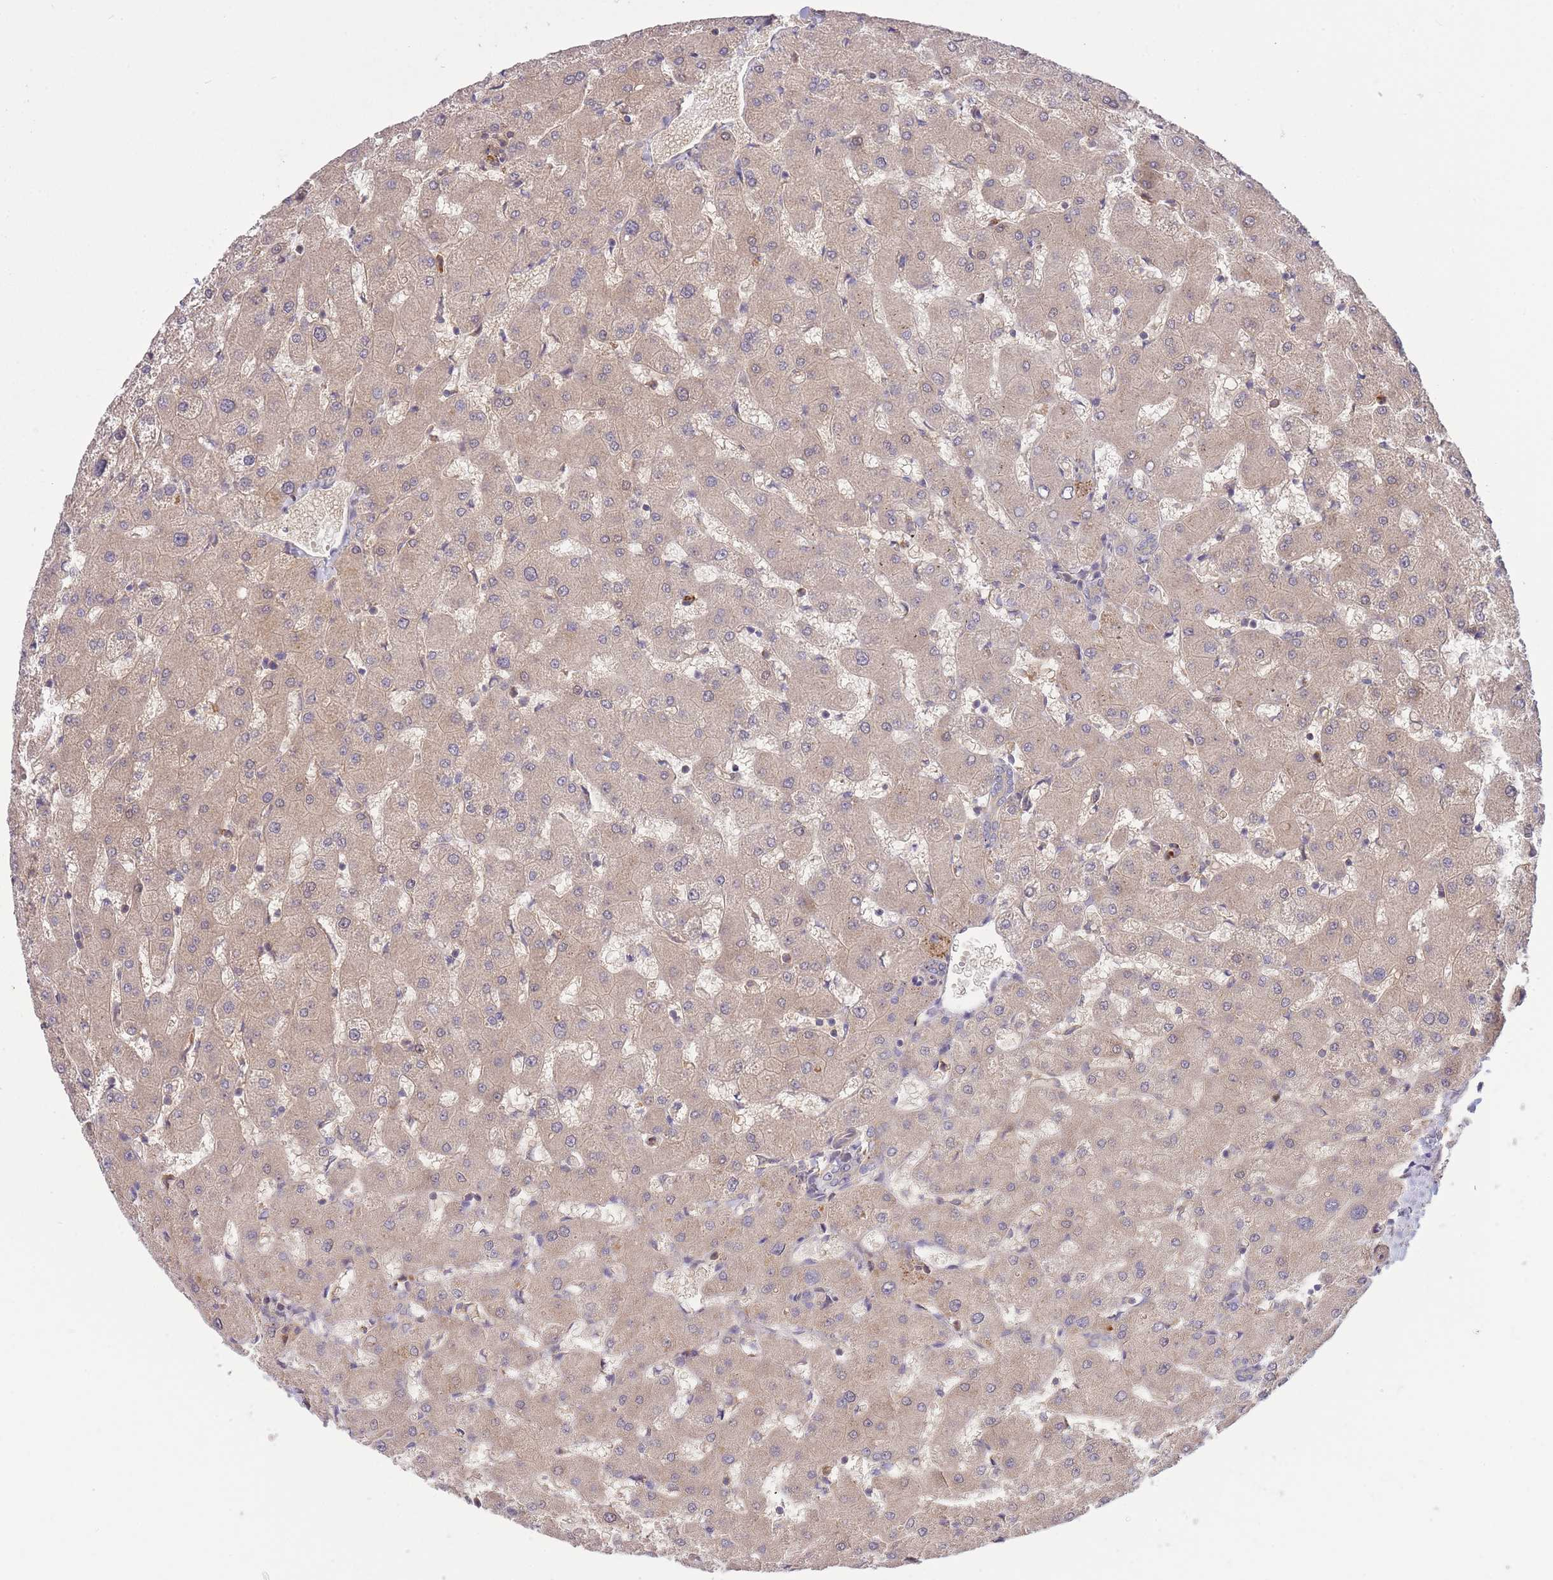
{"staining": {"intensity": "negative", "quantity": "none", "location": "none"}, "tissue": "liver", "cell_type": "Cholangiocytes", "image_type": "normal", "snomed": [{"axis": "morphology", "description": "Normal tissue, NOS"}, {"axis": "topography", "description": "Liver"}], "caption": "This is a image of IHC staining of benign liver, which shows no positivity in cholangiocytes.", "gene": "ZNF304", "patient": {"sex": "female", "age": 63}}